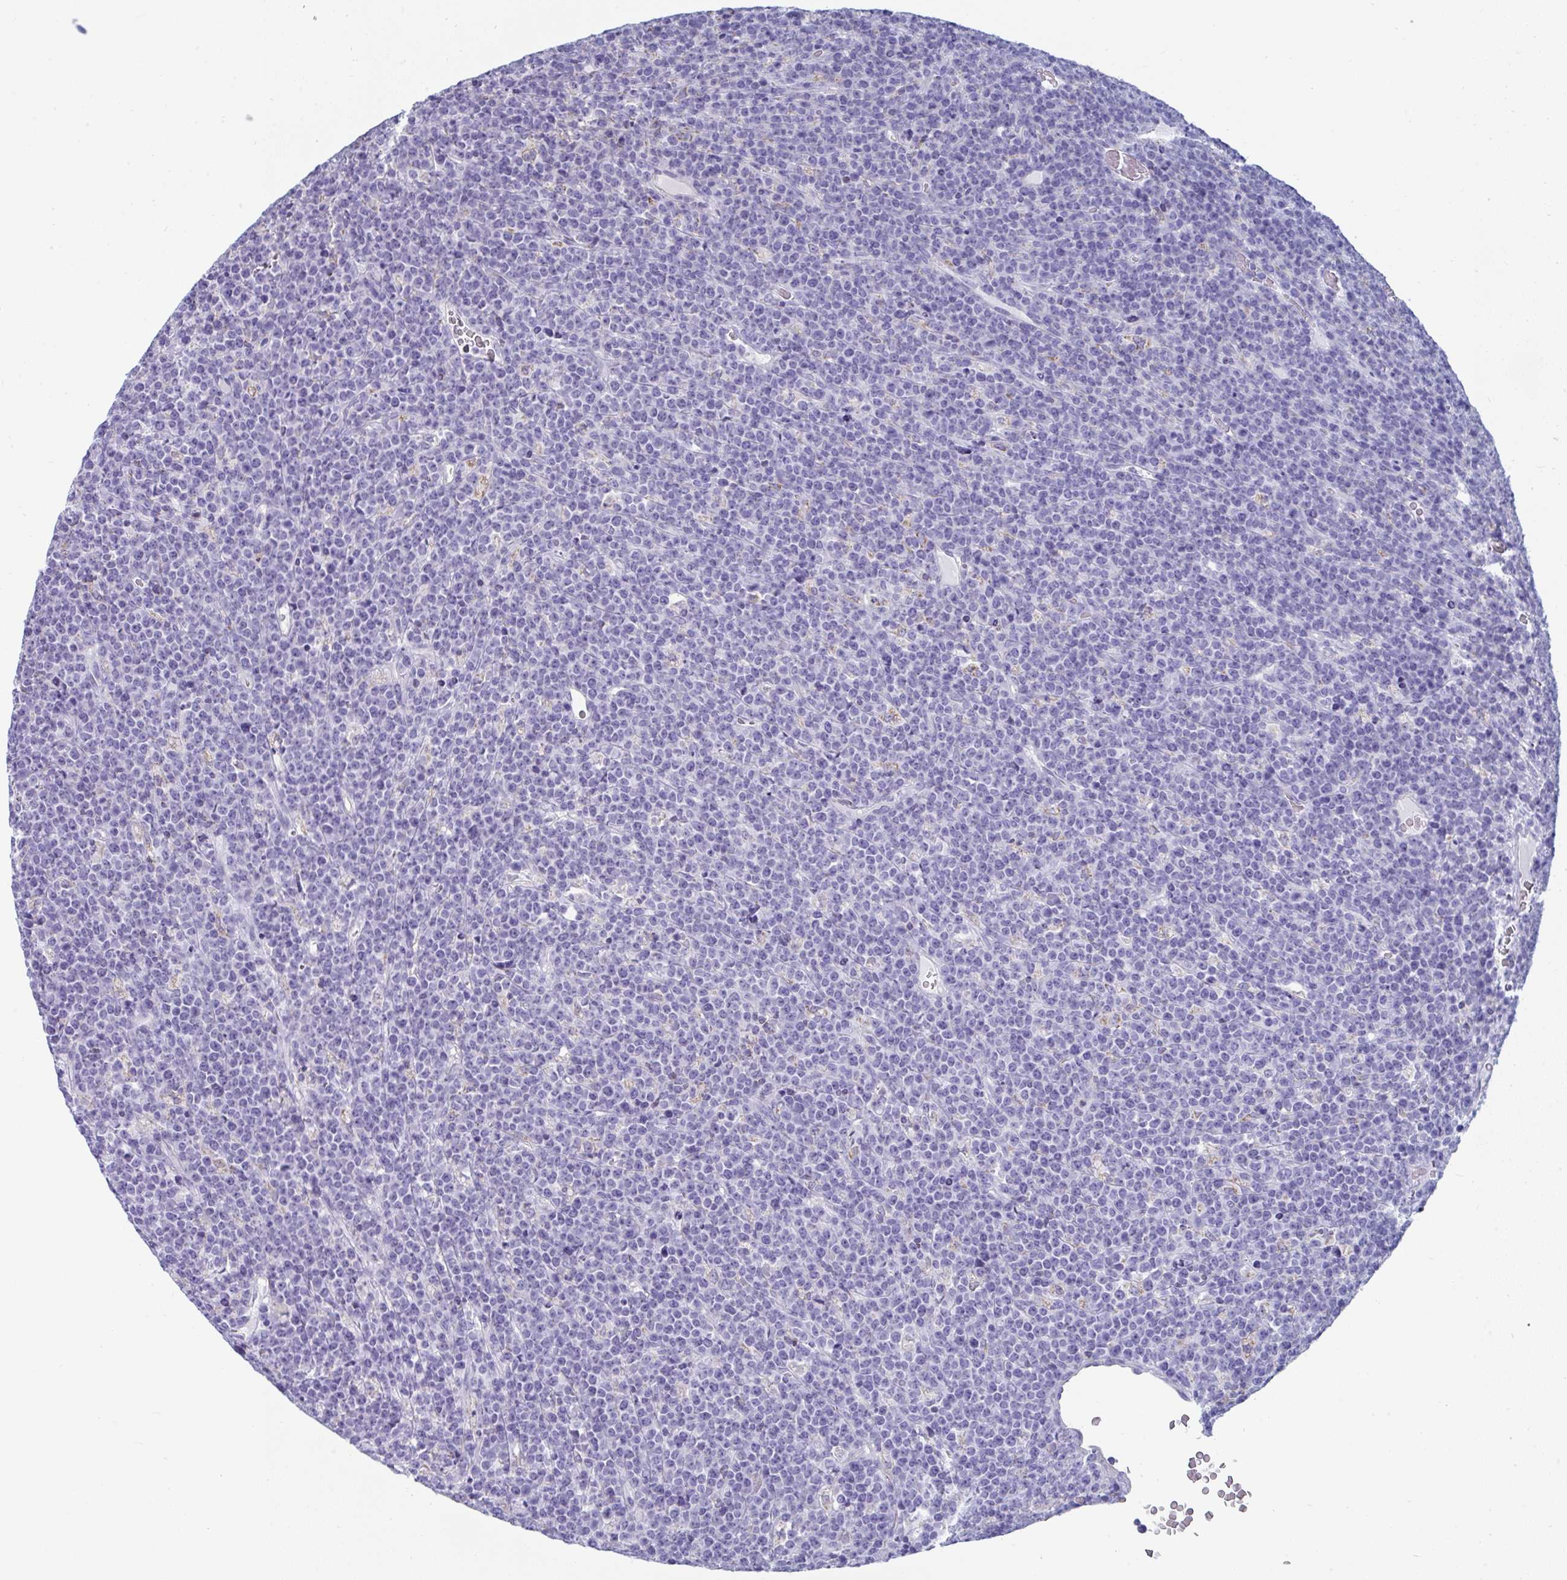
{"staining": {"intensity": "negative", "quantity": "none", "location": "none"}, "tissue": "lymphoma", "cell_type": "Tumor cells", "image_type": "cancer", "snomed": [{"axis": "morphology", "description": "Malignant lymphoma, non-Hodgkin's type, High grade"}, {"axis": "topography", "description": "Ovary"}], "caption": "A high-resolution photomicrograph shows immunohistochemistry staining of lymphoma, which demonstrates no significant expression in tumor cells. (IHC, brightfield microscopy, high magnification).", "gene": "MGAM2", "patient": {"sex": "female", "age": 56}}